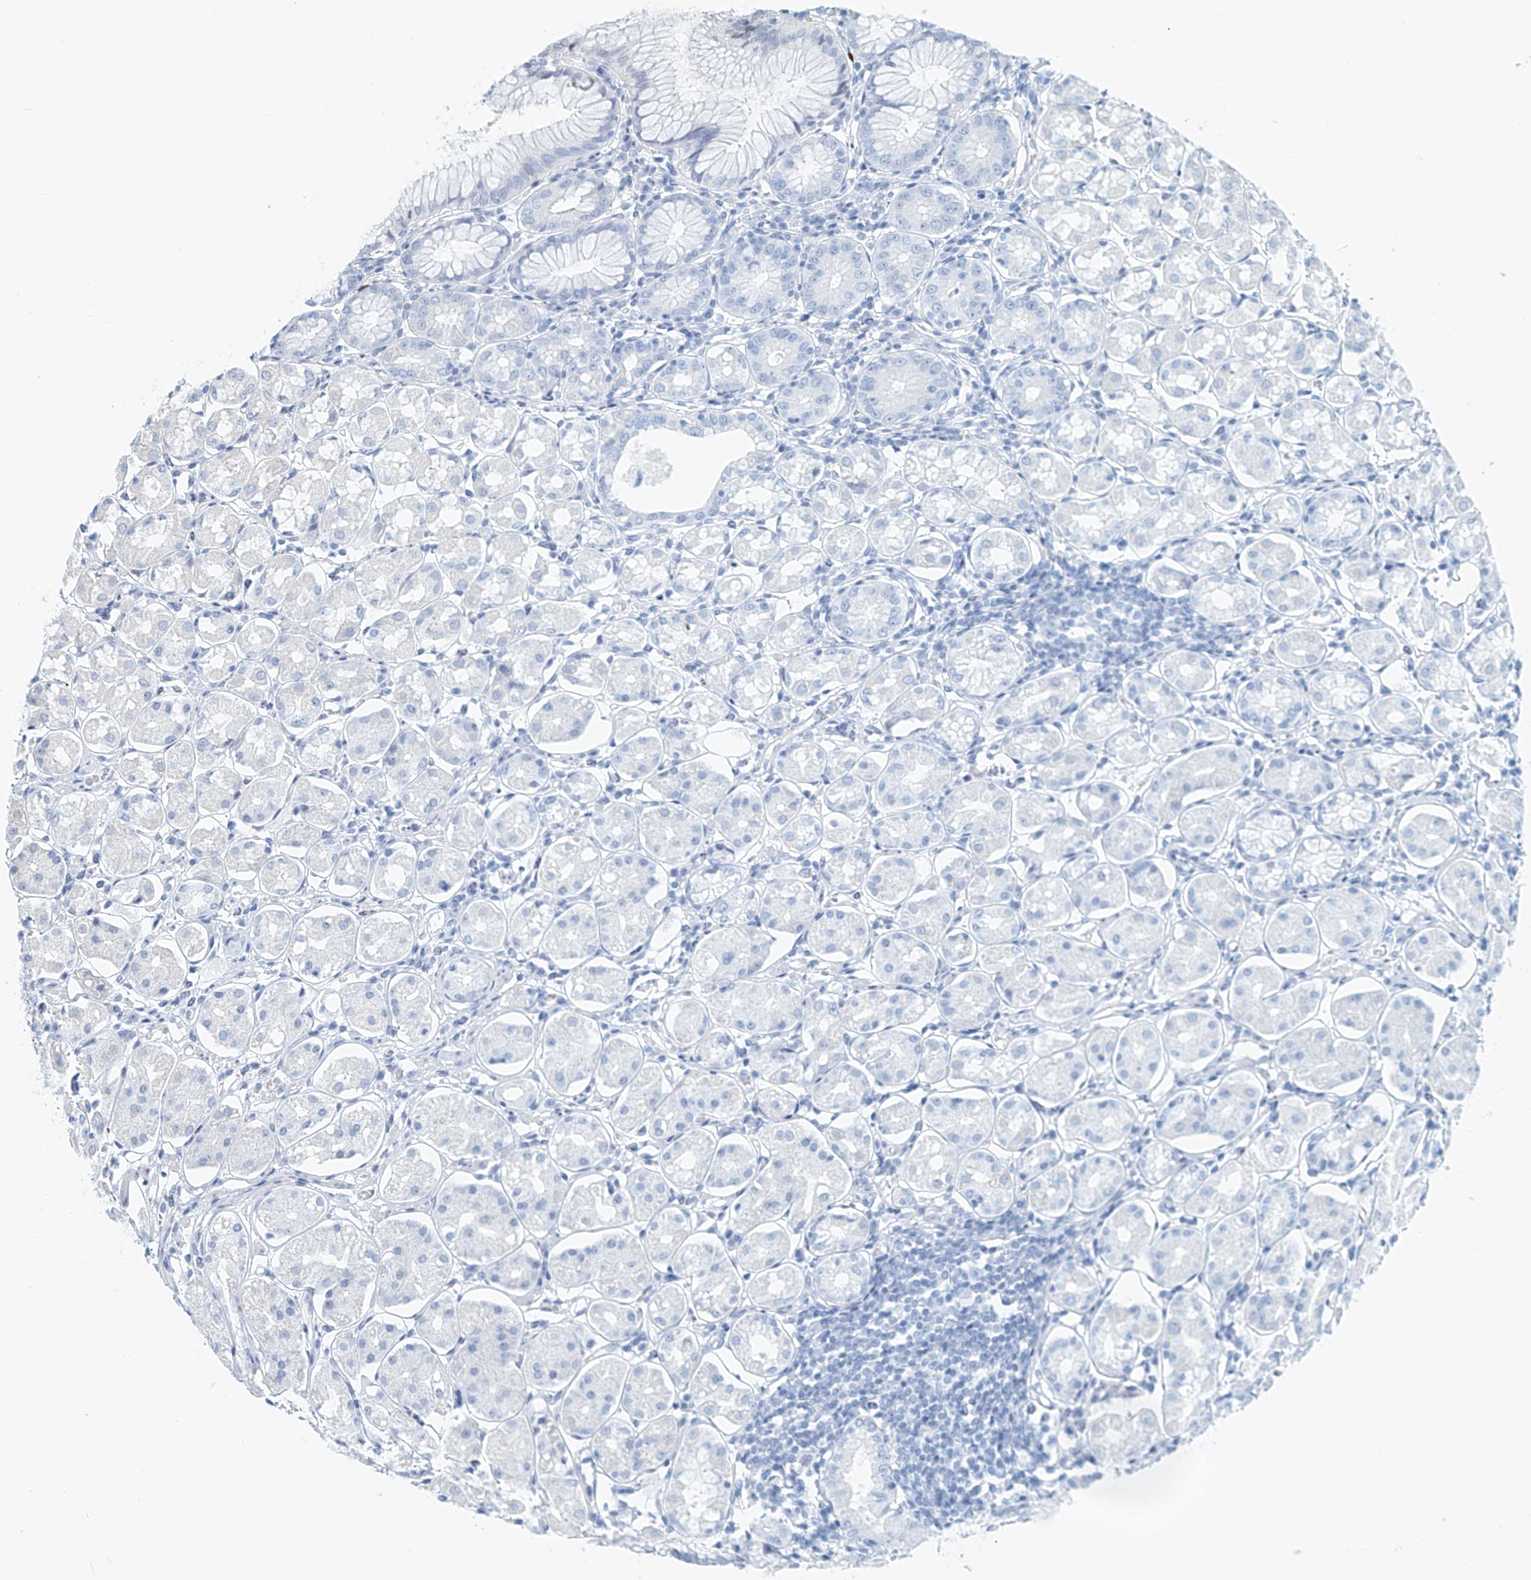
{"staining": {"intensity": "negative", "quantity": "none", "location": "none"}, "tissue": "stomach", "cell_type": "Glandular cells", "image_type": "normal", "snomed": [{"axis": "morphology", "description": "Normal tissue, NOS"}, {"axis": "topography", "description": "Stomach, lower"}], "caption": "An immunohistochemistry (IHC) micrograph of benign stomach is shown. There is no staining in glandular cells of stomach. (Brightfield microscopy of DAB IHC at high magnification).", "gene": "SASH1", "patient": {"sex": "female", "age": 56}}